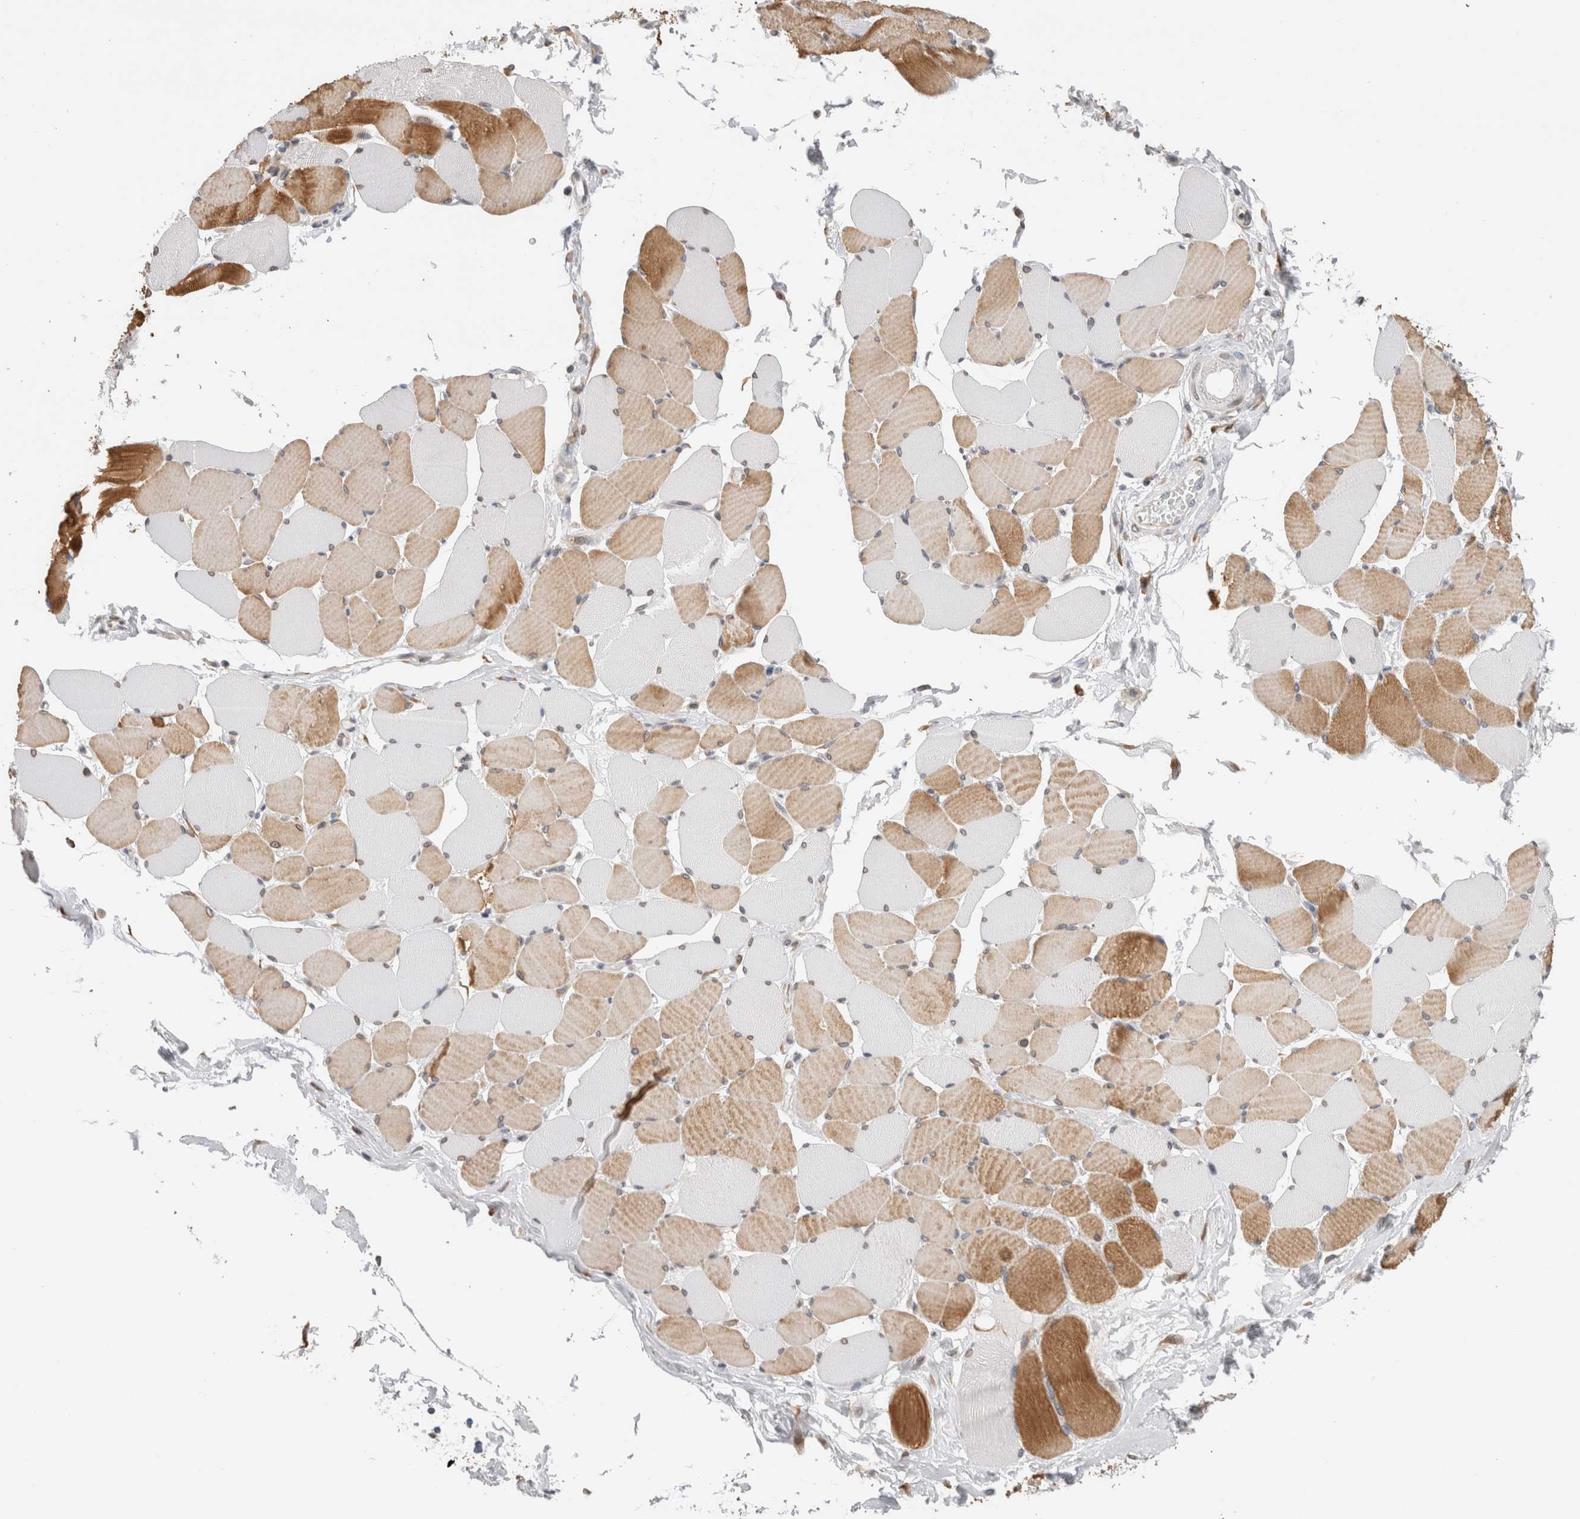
{"staining": {"intensity": "moderate", "quantity": "25%-75%", "location": "cytoplasmic/membranous"}, "tissue": "skeletal muscle", "cell_type": "Myocytes", "image_type": "normal", "snomed": [{"axis": "morphology", "description": "Normal tissue, NOS"}, {"axis": "topography", "description": "Skin"}, {"axis": "topography", "description": "Skeletal muscle"}], "caption": "A high-resolution image shows immunohistochemistry (IHC) staining of normal skeletal muscle, which displays moderate cytoplasmic/membranous expression in approximately 25%-75% of myocytes.", "gene": "VCPIP1", "patient": {"sex": "male", "age": 83}}